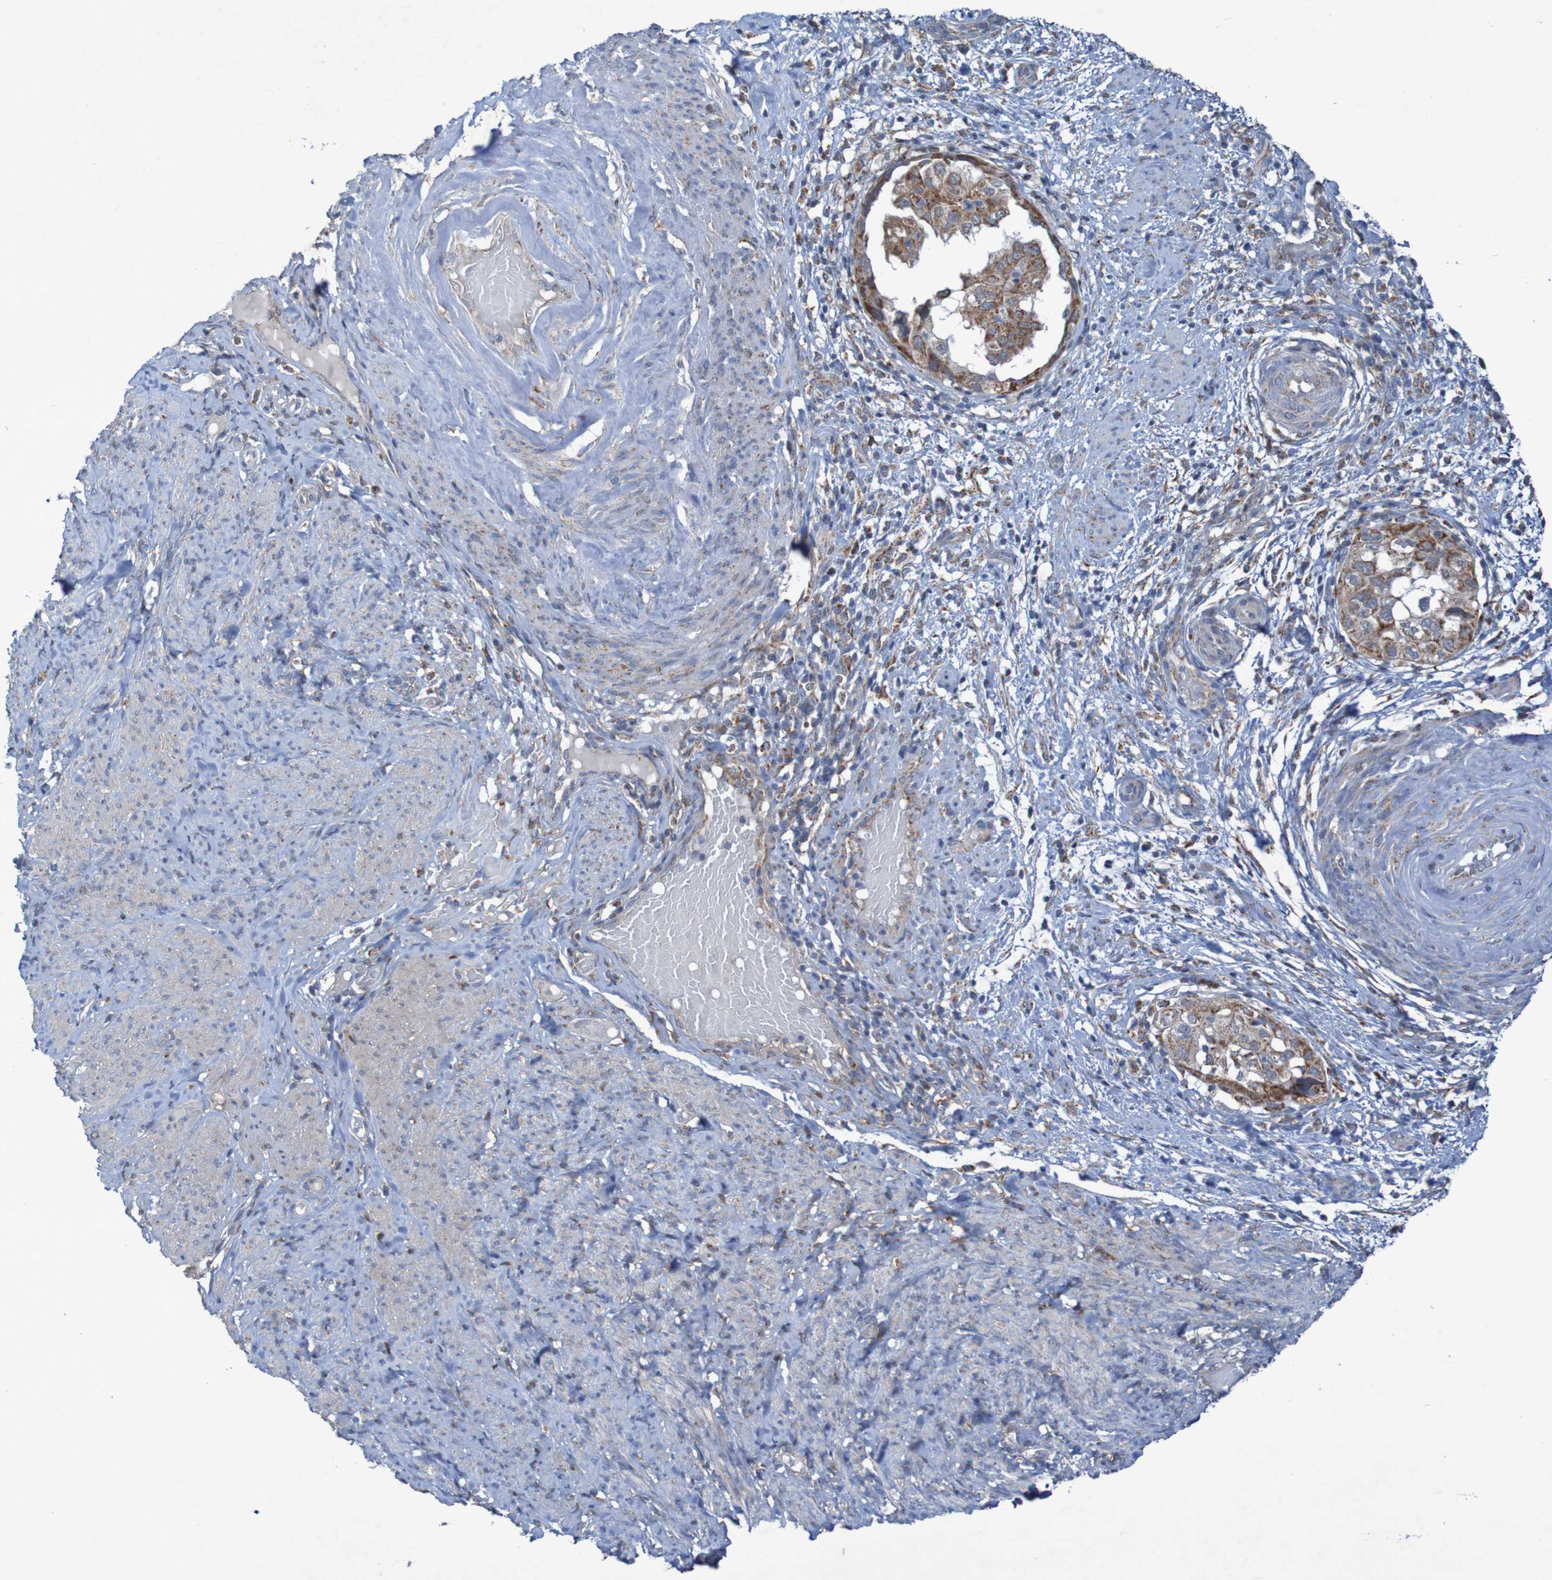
{"staining": {"intensity": "moderate", "quantity": ">75%", "location": "cytoplasmic/membranous"}, "tissue": "endometrial cancer", "cell_type": "Tumor cells", "image_type": "cancer", "snomed": [{"axis": "morphology", "description": "Adenocarcinoma, NOS"}, {"axis": "topography", "description": "Endometrium"}], "caption": "The photomicrograph displays staining of endometrial cancer (adenocarcinoma), revealing moderate cytoplasmic/membranous protein positivity (brown color) within tumor cells.", "gene": "CCDC51", "patient": {"sex": "female", "age": 85}}